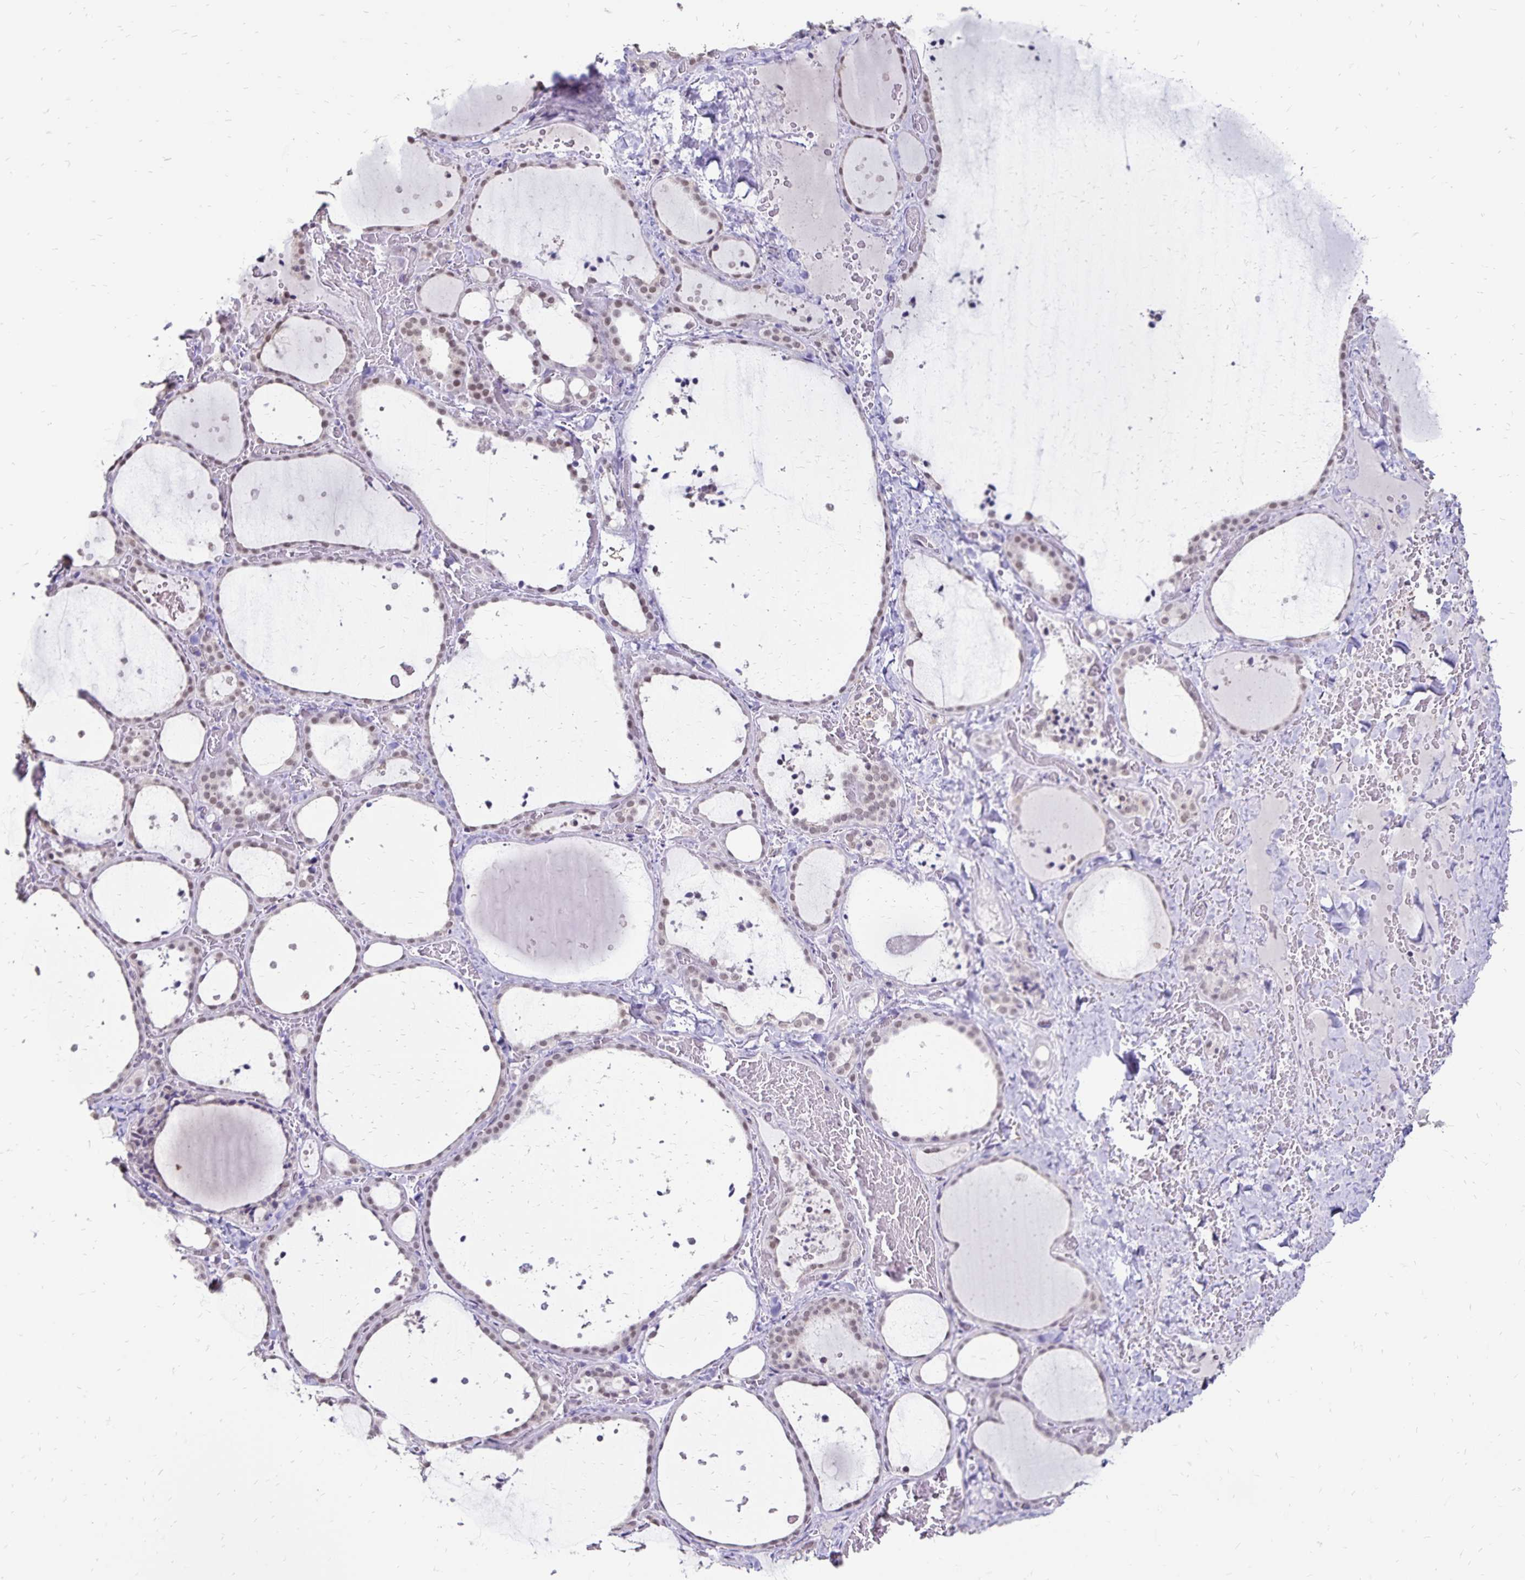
{"staining": {"intensity": "weak", "quantity": "25%-75%", "location": "nuclear"}, "tissue": "thyroid gland", "cell_type": "Glandular cells", "image_type": "normal", "snomed": [{"axis": "morphology", "description": "Normal tissue, NOS"}, {"axis": "topography", "description": "Thyroid gland"}], "caption": "IHC (DAB) staining of unremarkable thyroid gland exhibits weak nuclear protein positivity in approximately 25%-75% of glandular cells. (IHC, brightfield microscopy, high magnification).", "gene": "POLB", "patient": {"sex": "female", "age": 36}}